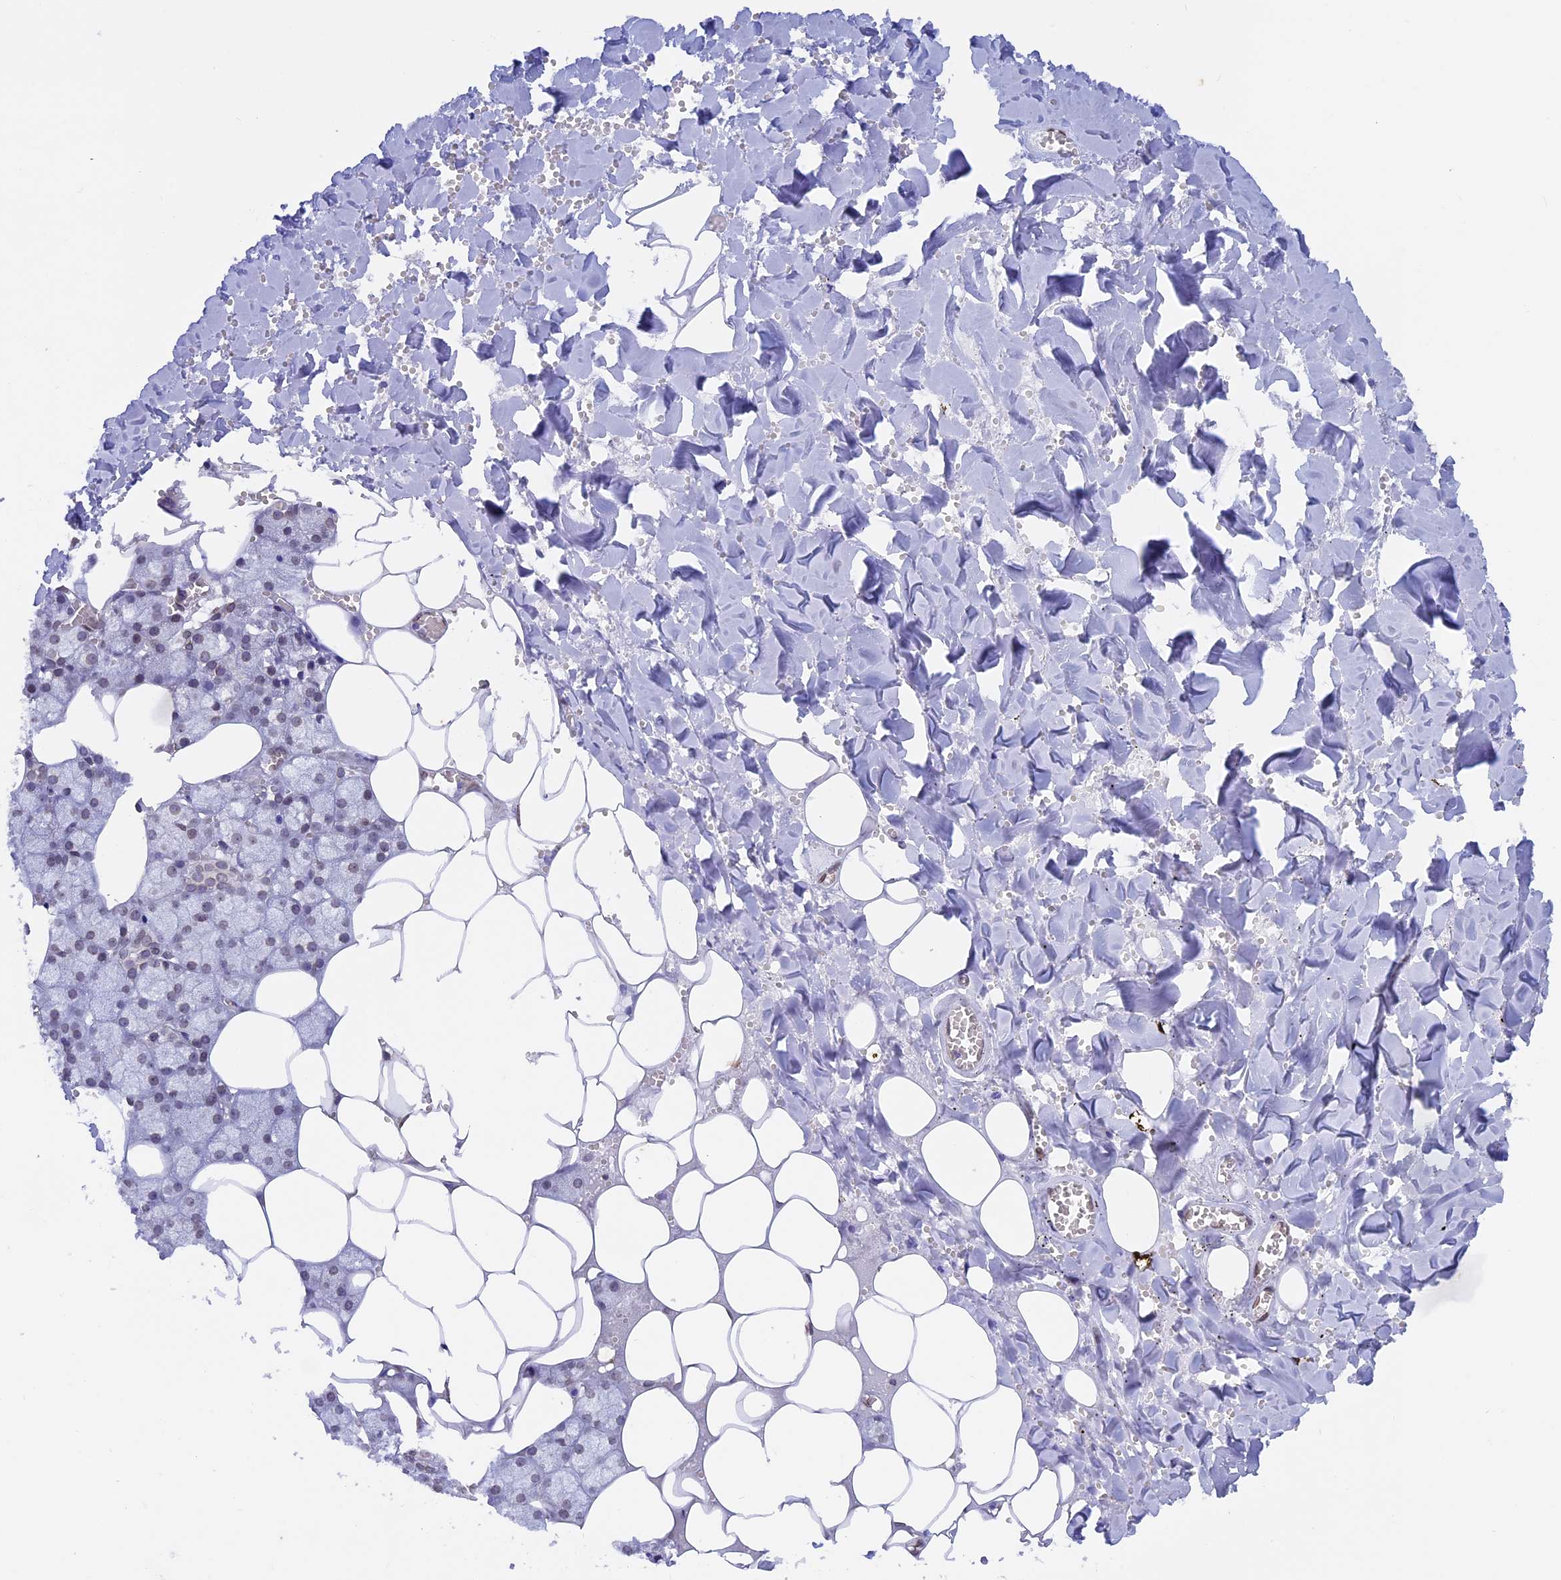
{"staining": {"intensity": "weak", "quantity": "25%-75%", "location": "cytoplasmic/membranous,nuclear"}, "tissue": "salivary gland", "cell_type": "Glandular cells", "image_type": "normal", "snomed": [{"axis": "morphology", "description": "Normal tissue, NOS"}, {"axis": "topography", "description": "Salivary gland"}], "caption": "The photomicrograph exhibits a brown stain indicating the presence of a protein in the cytoplasmic/membranous,nuclear of glandular cells in salivary gland.", "gene": "TMPRSS7", "patient": {"sex": "male", "age": 62}}